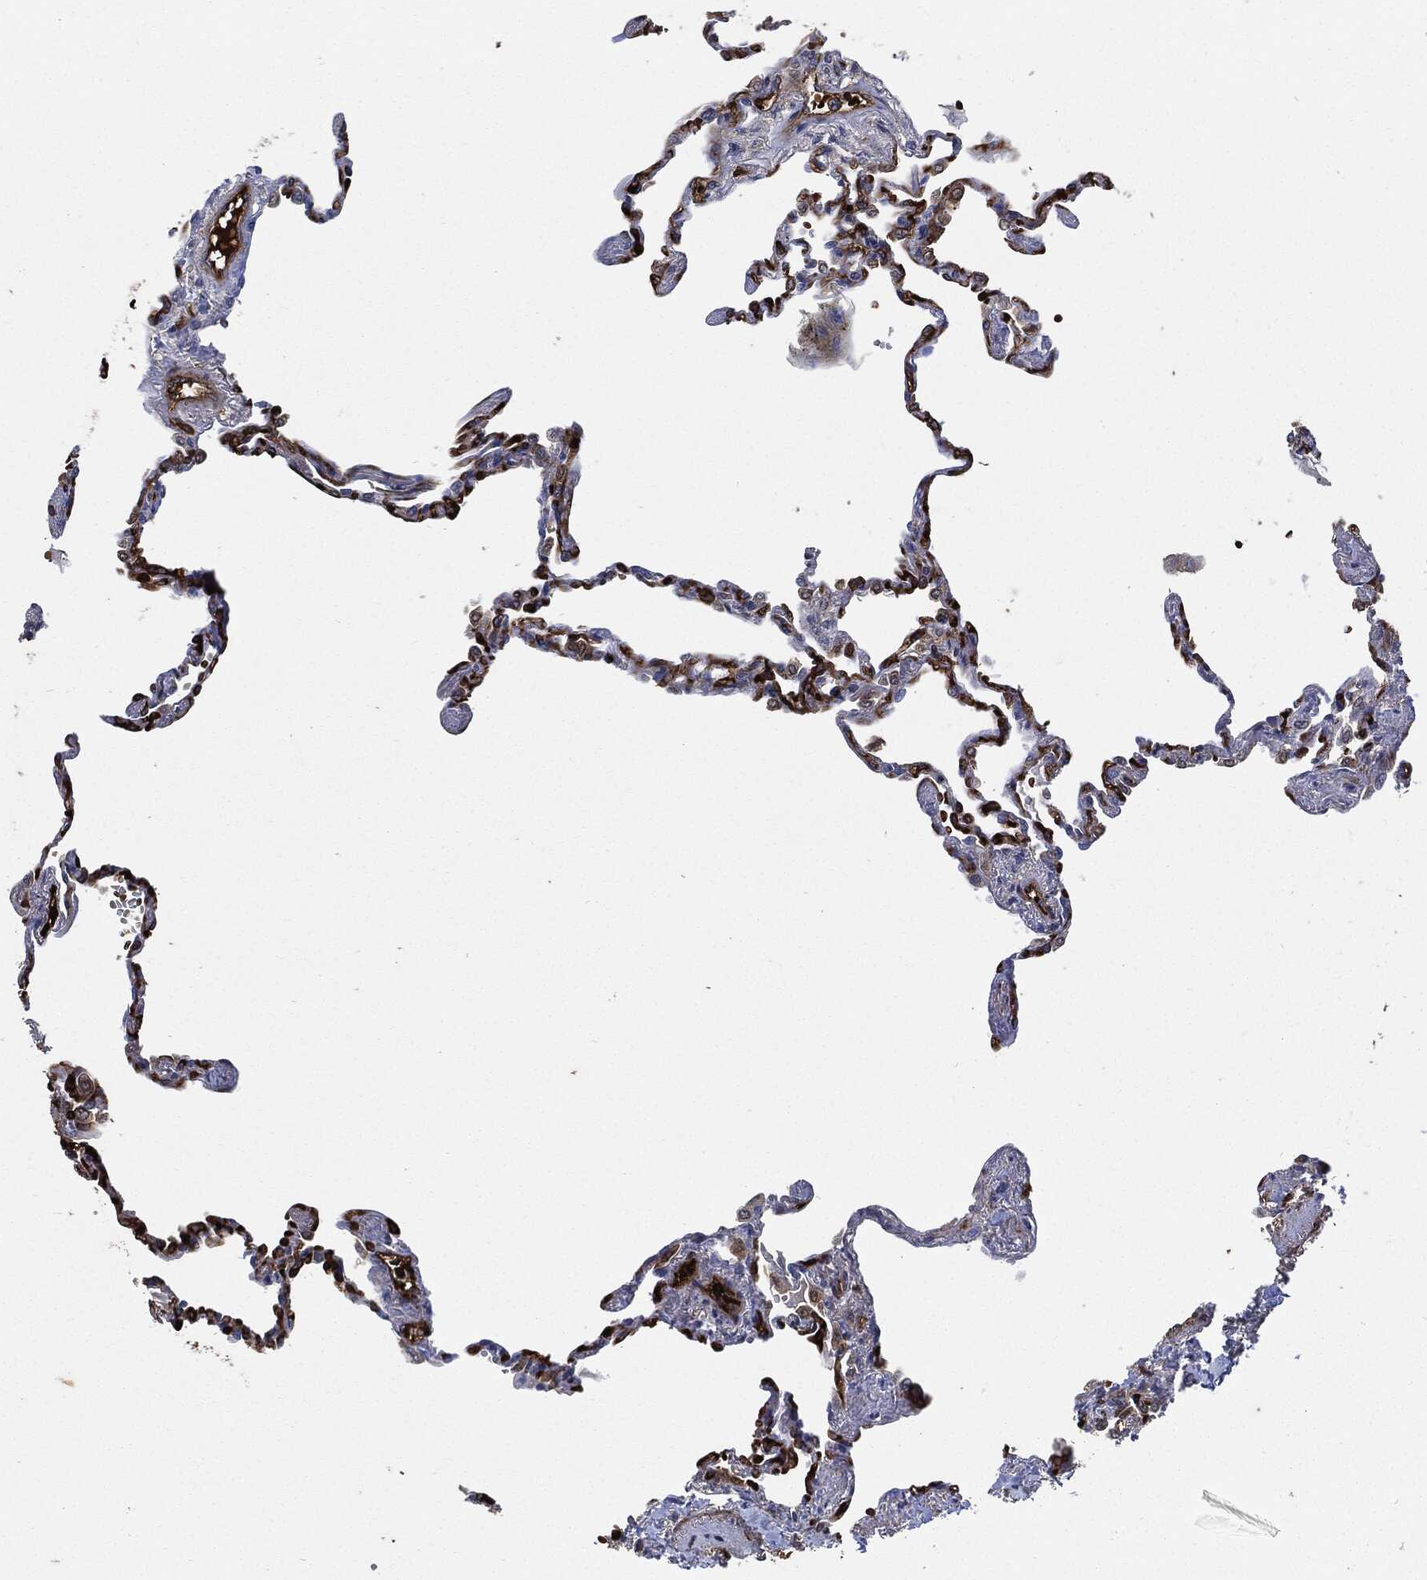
{"staining": {"intensity": "moderate", "quantity": "25%-75%", "location": "cytoplasmic/membranous"}, "tissue": "lung", "cell_type": "Alveolar cells", "image_type": "normal", "snomed": [{"axis": "morphology", "description": "Normal tissue, NOS"}, {"axis": "topography", "description": "Lung"}], "caption": "Human lung stained for a protein (brown) reveals moderate cytoplasmic/membranous positive positivity in about 25%-75% of alveolar cells.", "gene": "PRDX2", "patient": {"sex": "male", "age": 78}}